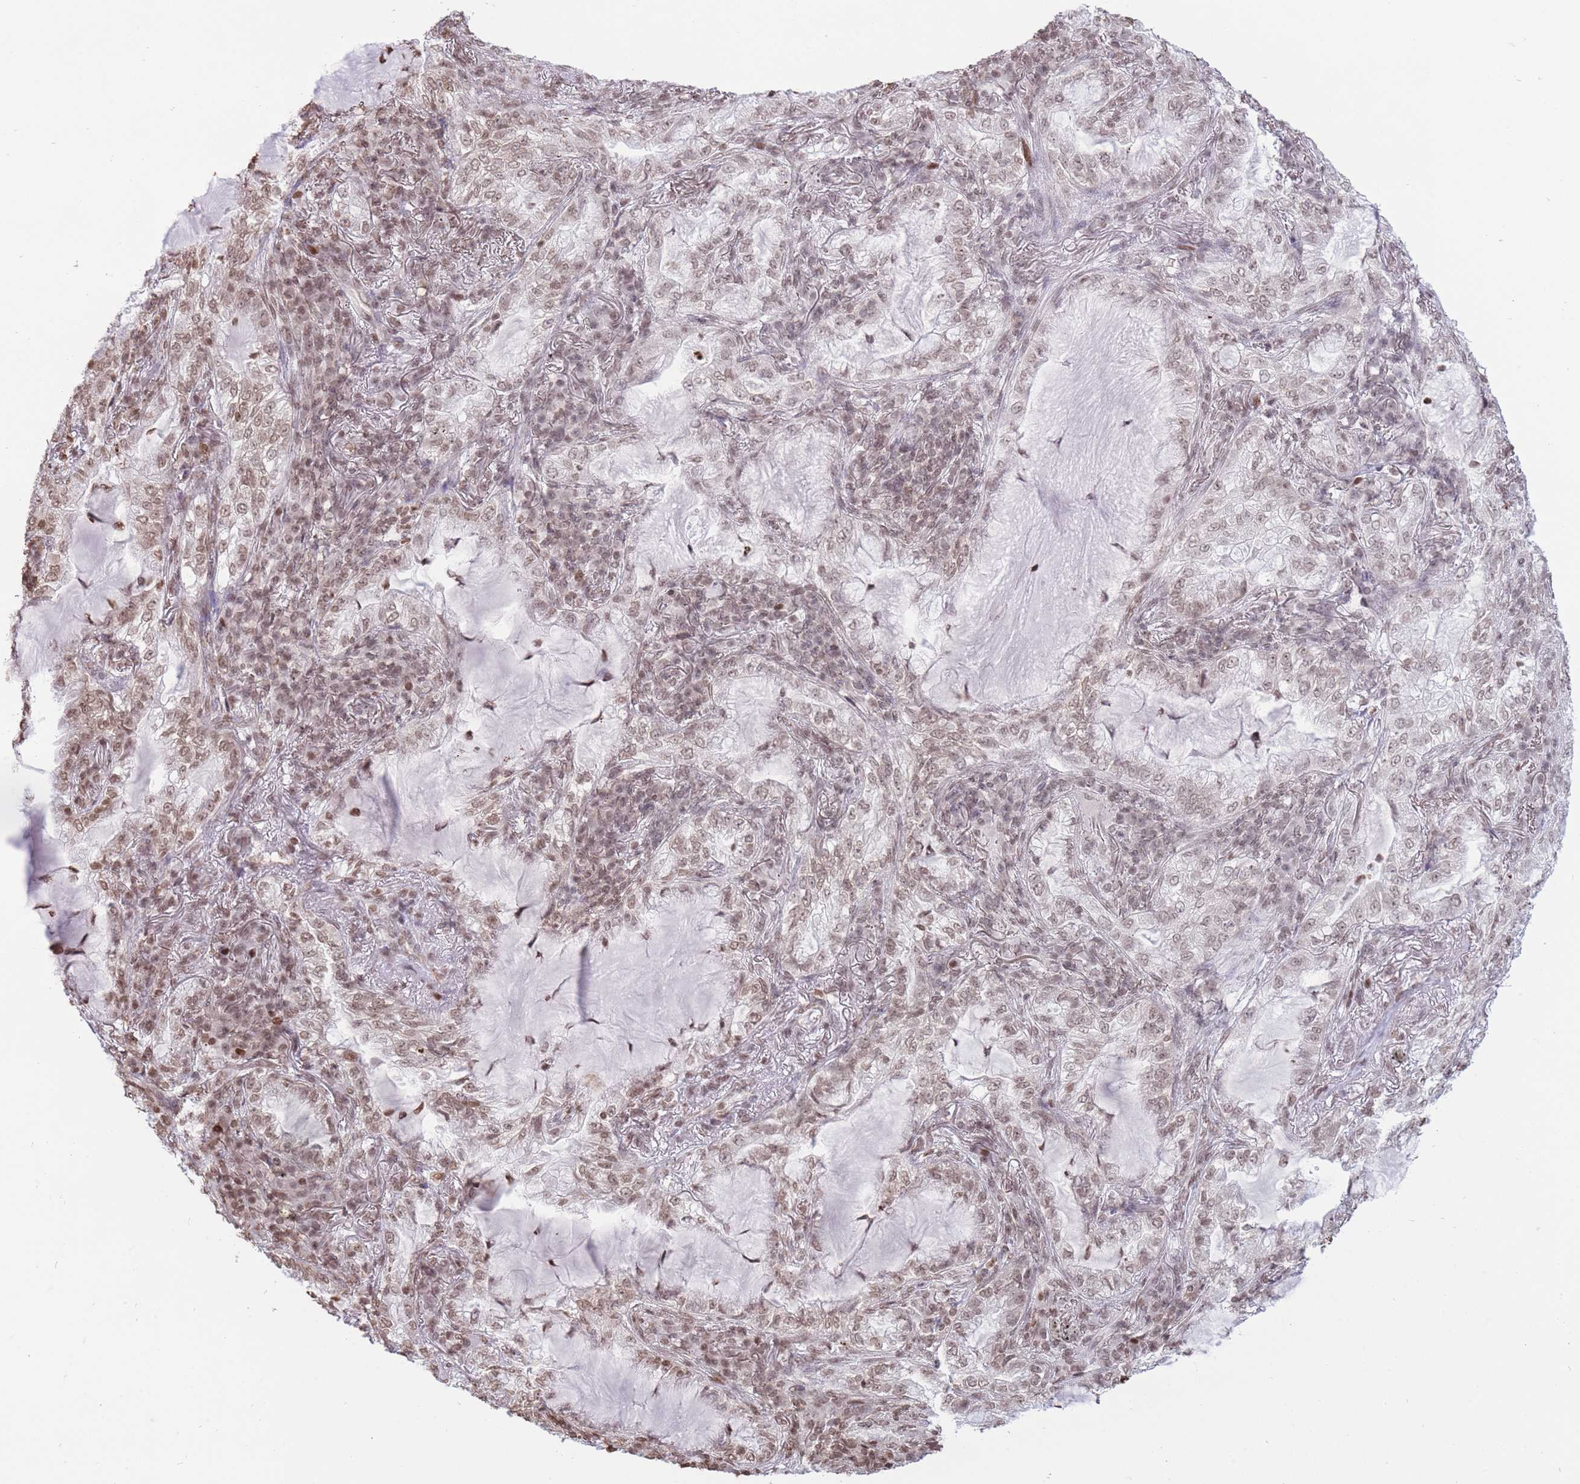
{"staining": {"intensity": "moderate", "quantity": ">75%", "location": "nuclear"}, "tissue": "lung cancer", "cell_type": "Tumor cells", "image_type": "cancer", "snomed": [{"axis": "morphology", "description": "Adenocarcinoma, NOS"}, {"axis": "topography", "description": "Lung"}], "caption": "IHC of lung cancer demonstrates medium levels of moderate nuclear positivity in approximately >75% of tumor cells.", "gene": "SHISAL1", "patient": {"sex": "female", "age": 73}}